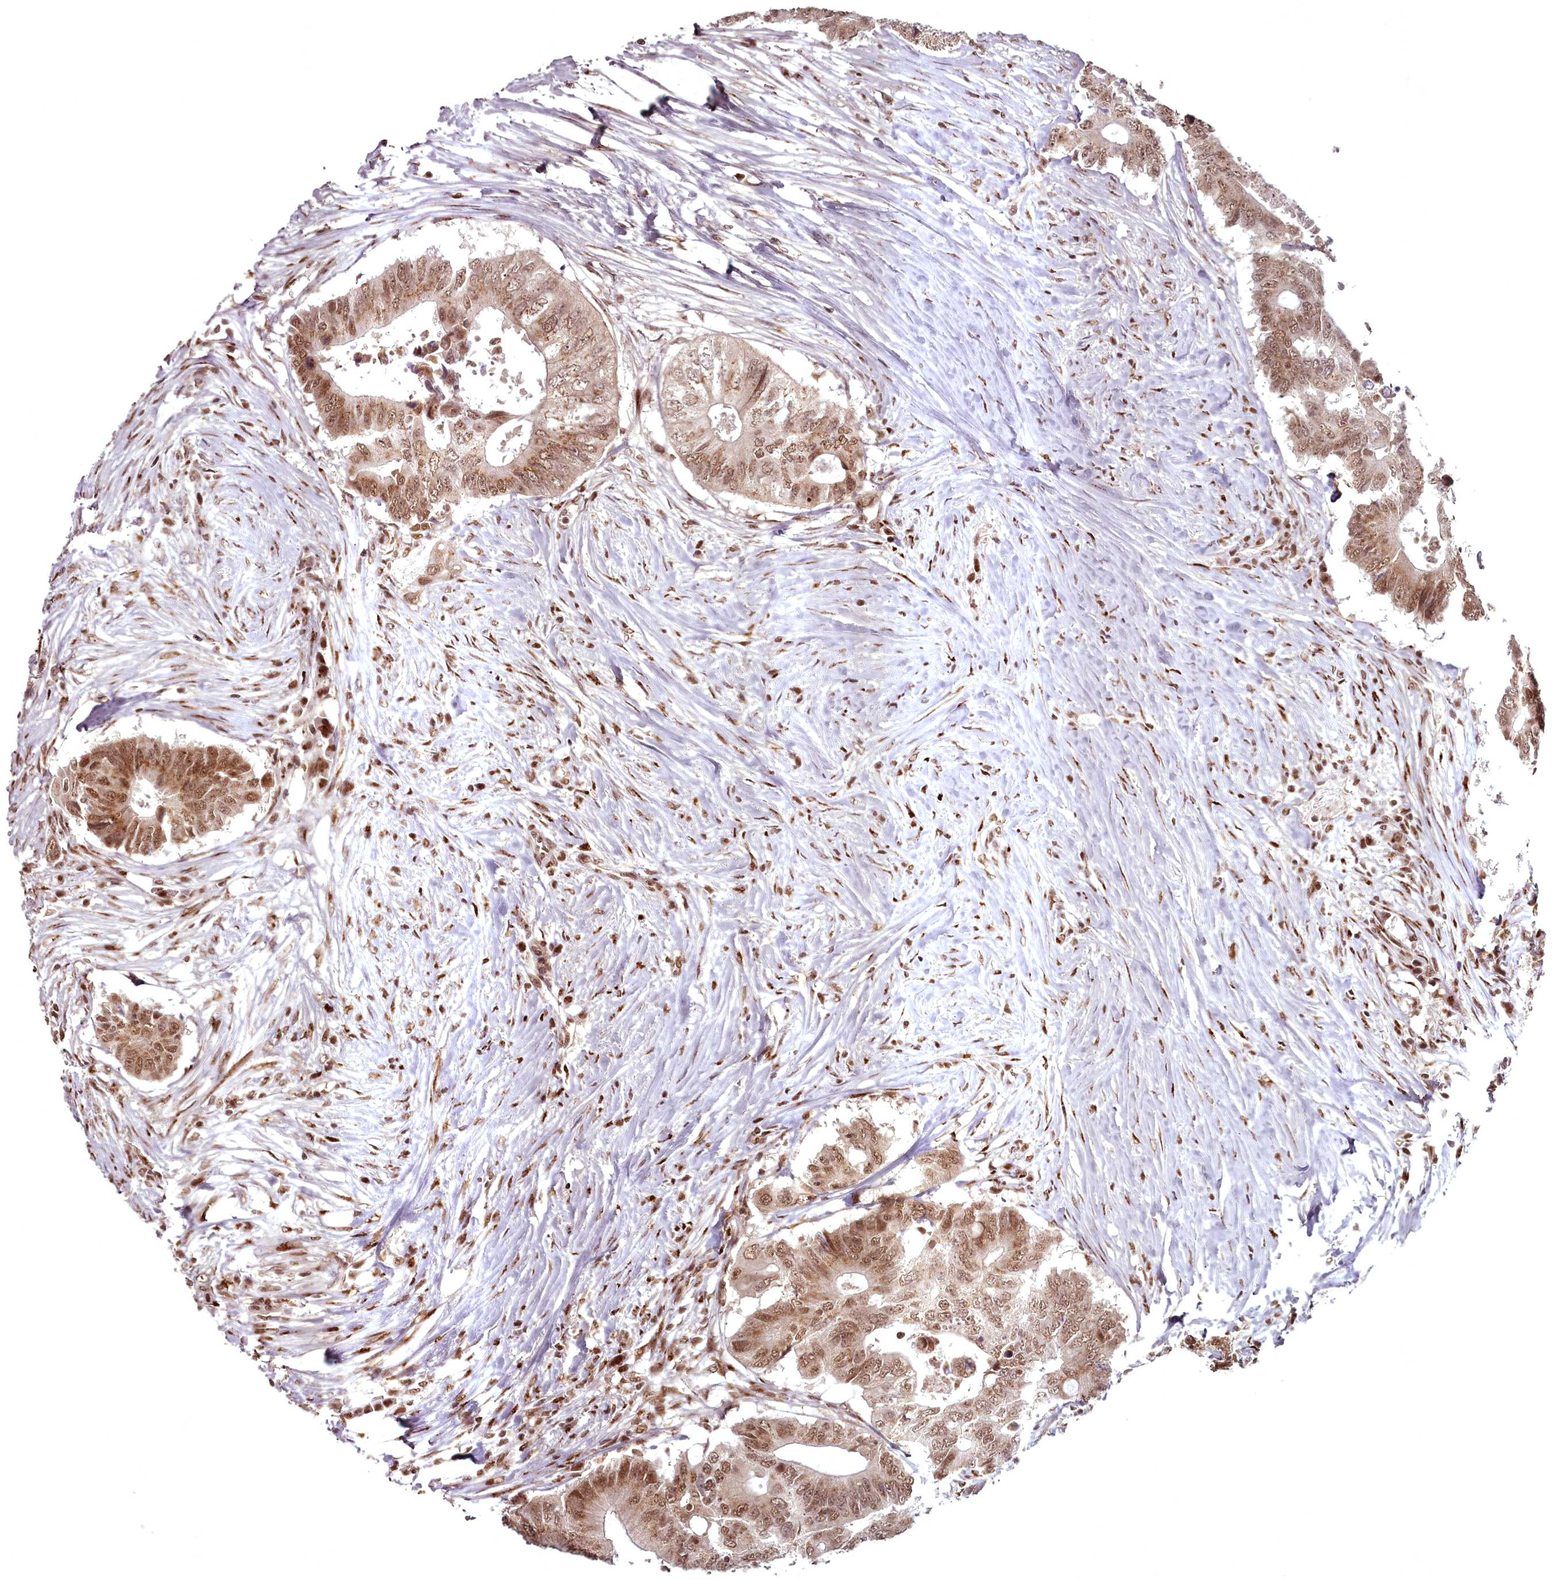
{"staining": {"intensity": "moderate", "quantity": ">75%", "location": "cytoplasmic/membranous,nuclear"}, "tissue": "colorectal cancer", "cell_type": "Tumor cells", "image_type": "cancer", "snomed": [{"axis": "morphology", "description": "Adenocarcinoma, NOS"}, {"axis": "topography", "description": "Colon"}], "caption": "Colorectal cancer stained with a protein marker reveals moderate staining in tumor cells.", "gene": "CEP83", "patient": {"sex": "male", "age": 71}}